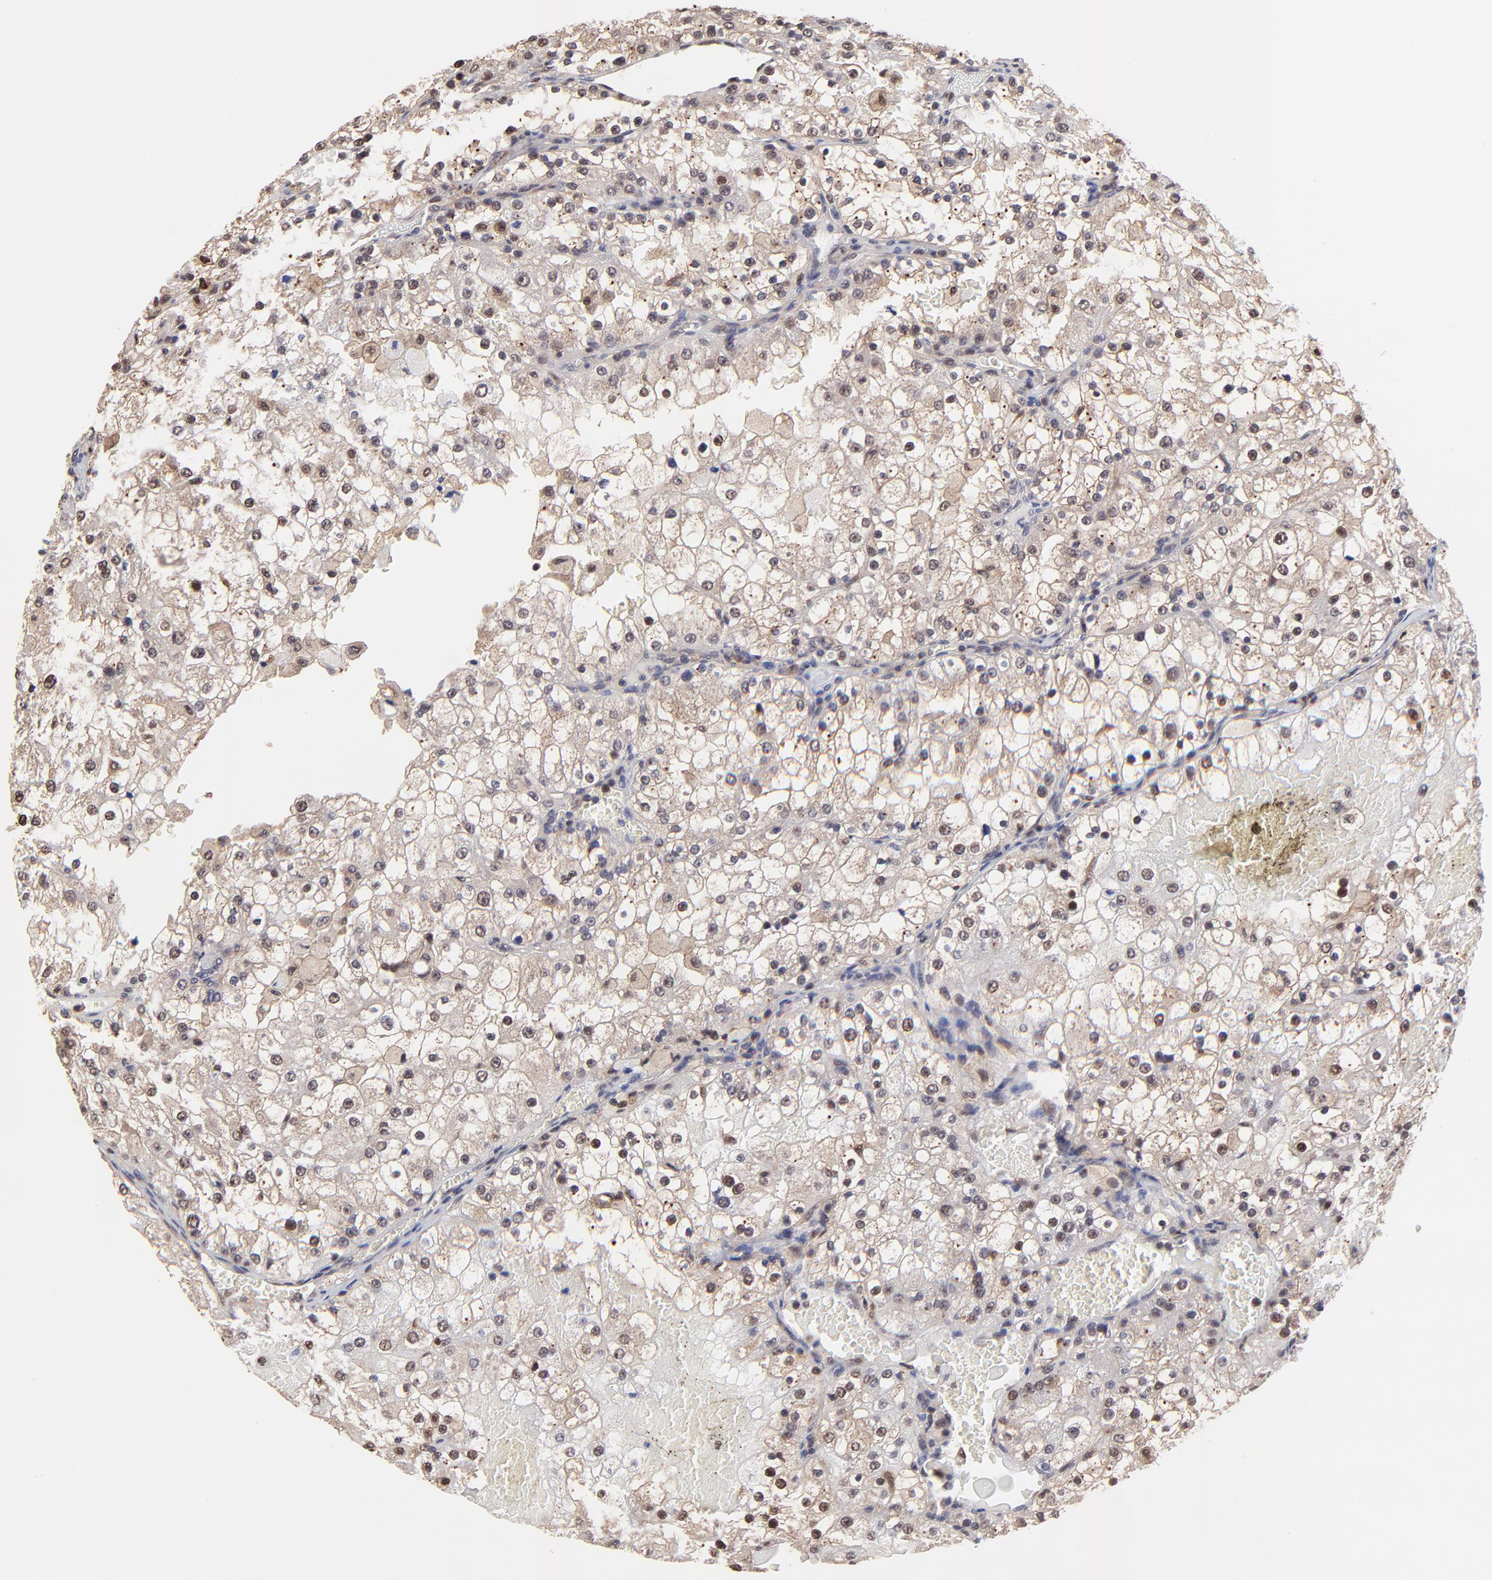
{"staining": {"intensity": "moderate", "quantity": ">75%", "location": "cytoplasmic/membranous,nuclear"}, "tissue": "renal cancer", "cell_type": "Tumor cells", "image_type": "cancer", "snomed": [{"axis": "morphology", "description": "Adenocarcinoma, NOS"}, {"axis": "topography", "description": "Kidney"}], "caption": "The photomicrograph reveals staining of renal cancer (adenocarcinoma), revealing moderate cytoplasmic/membranous and nuclear protein expression (brown color) within tumor cells.", "gene": "PSMA6", "patient": {"sex": "female", "age": 74}}